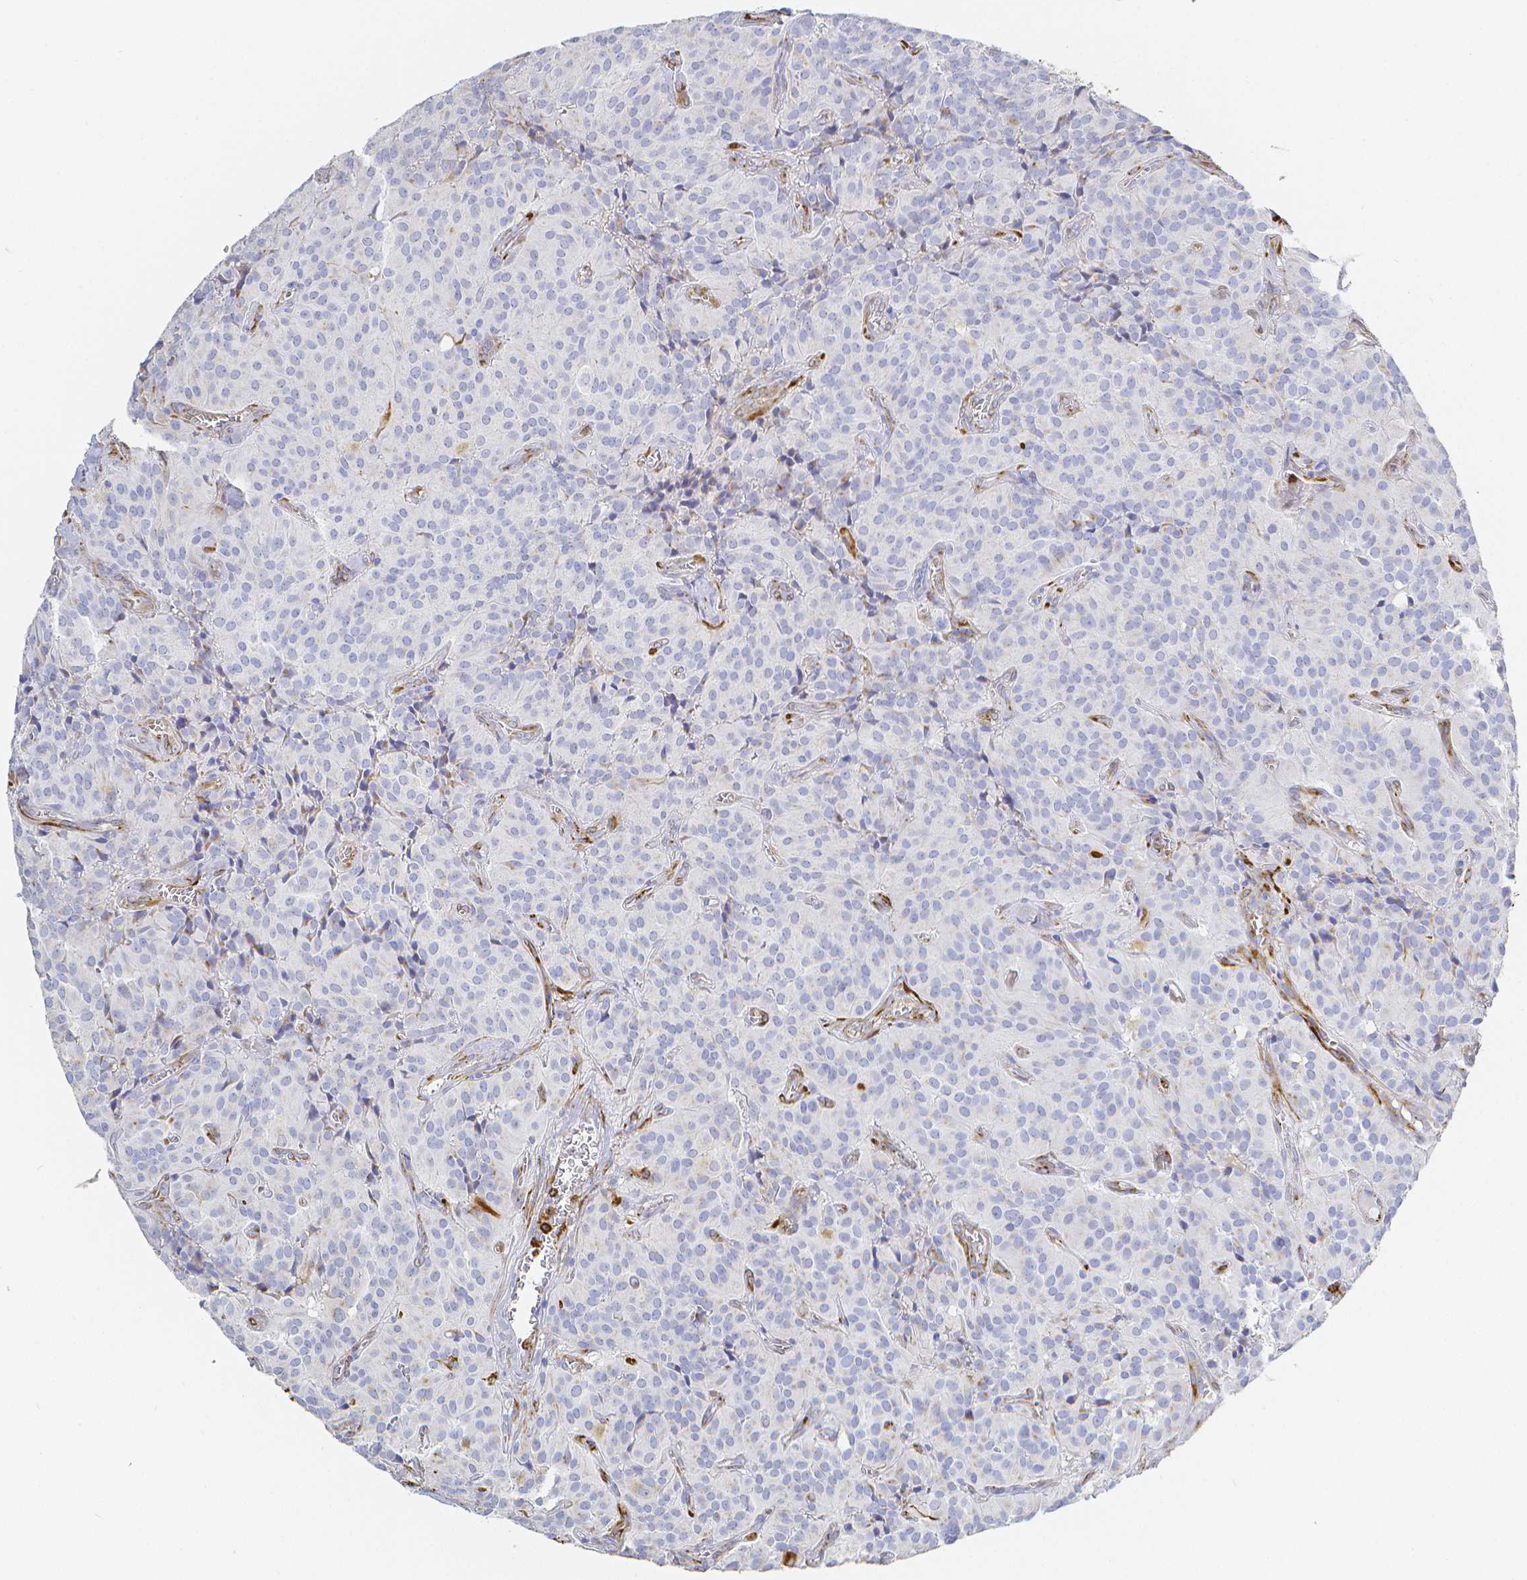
{"staining": {"intensity": "negative", "quantity": "none", "location": "none"}, "tissue": "glioma", "cell_type": "Tumor cells", "image_type": "cancer", "snomed": [{"axis": "morphology", "description": "Glioma, malignant, Low grade"}, {"axis": "topography", "description": "Brain"}], "caption": "Tumor cells show no significant protein staining in malignant glioma (low-grade).", "gene": "SMURF1", "patient": {"sex": "male", "age": 42}}